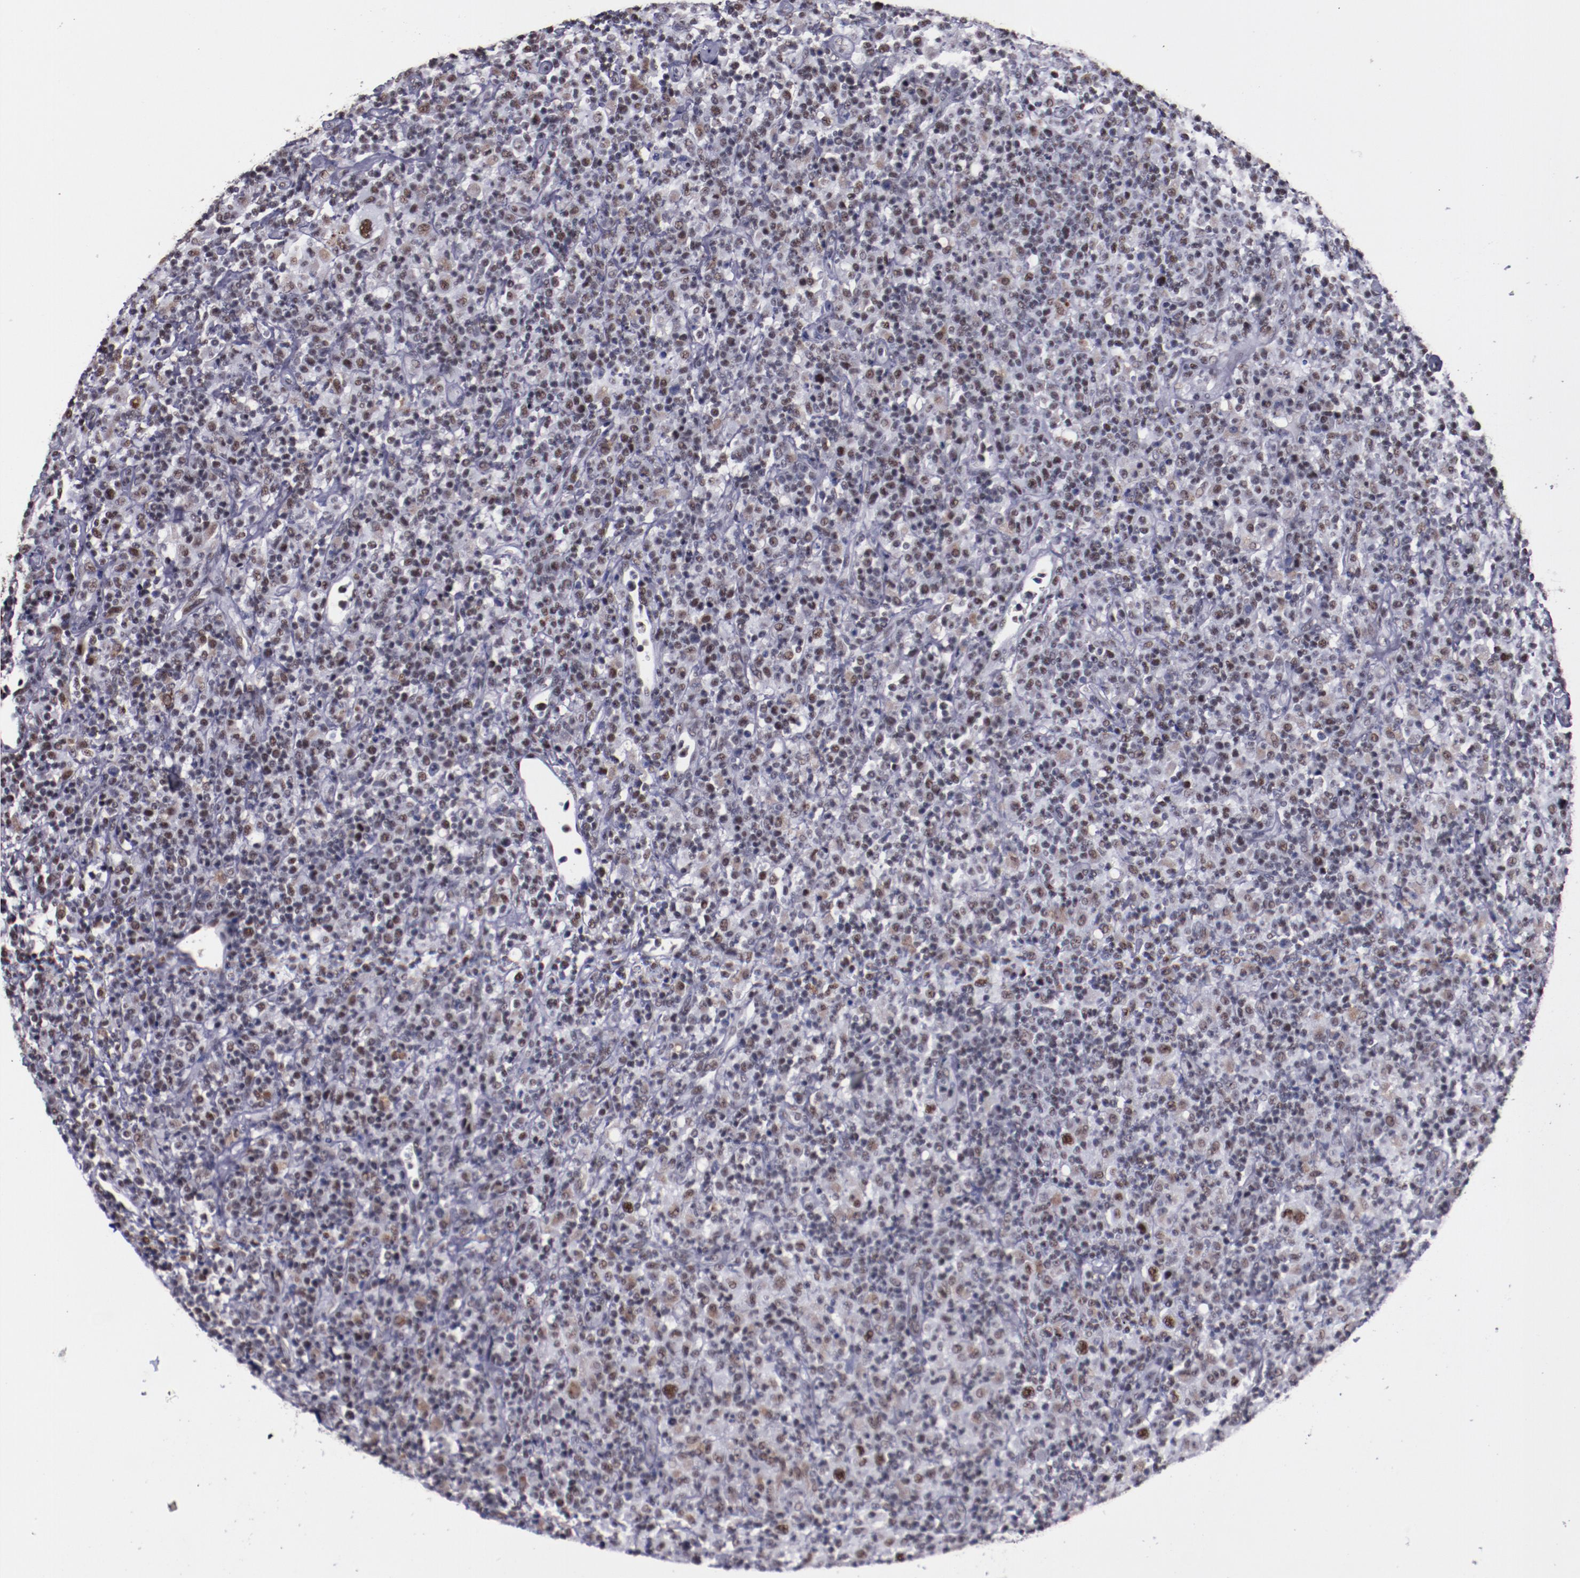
{"staining": {"intensity": "moderate", "quantity": "<25%", "location": "nuclear"}, "tissue": "lymphoma", "cell_type": "Tumor cells", "image_type": "cancer", "snomed": [{"axis": "morphology", "description": "Hodgkin's disease, NOS"}, {"axis": "topography", "description": "Lymph node"}], "caption": "Immunohistochemistry (IHC) histopathology image of human Hodgkin's disease stained for a protein (brown), which shows low levels of moderate nuclear positivity in approximately <25% of tumor cells.", "gene": "PPP4R3A", "patient": {"sex": "male", "age": 65}}